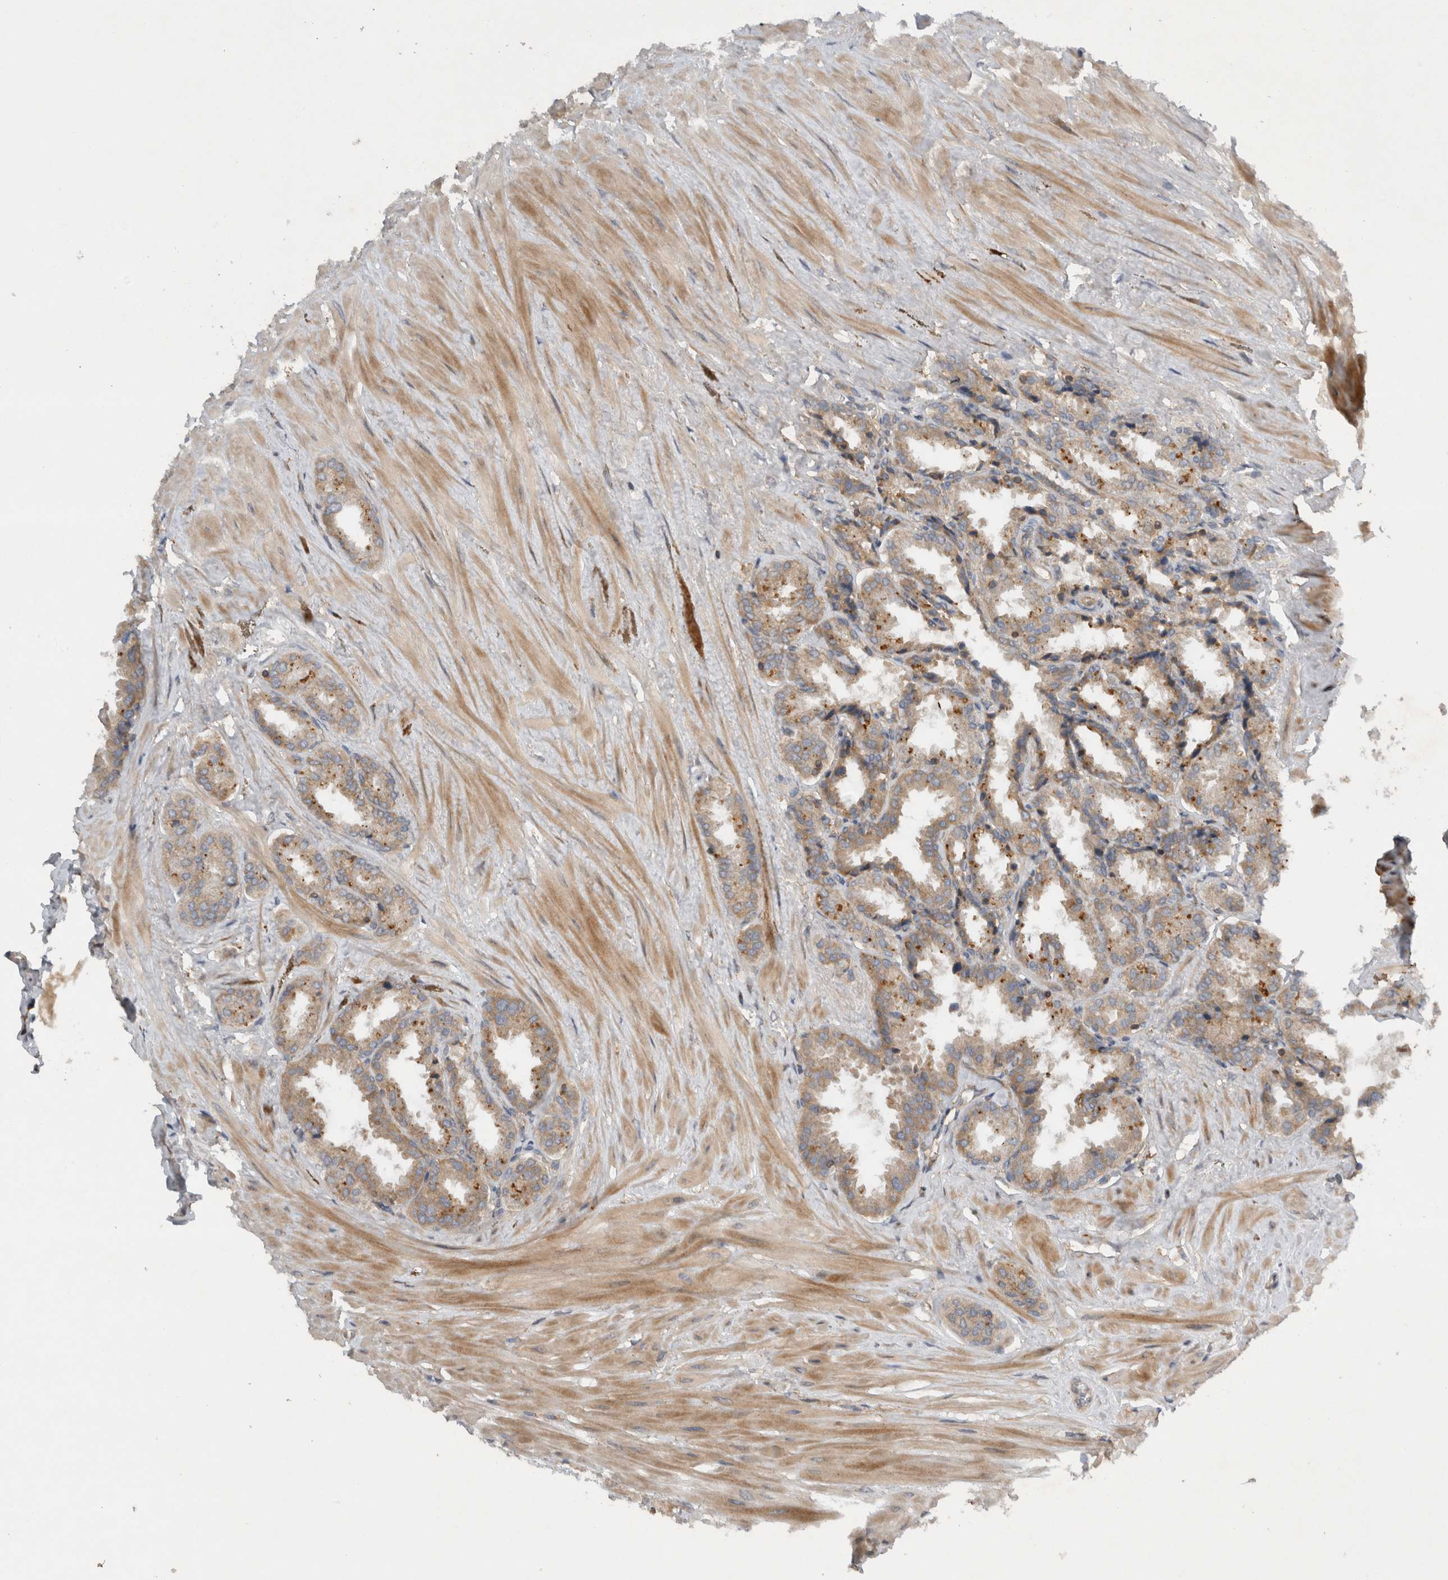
{"staining": {"intensity": "moderate", "quantity": ">75%", "location": "cytoplasmic/membranous"}, "tissue": "seminal vesicle", "cell_type": "Glandular cells", "image_type": "normal", "snomed": [{"axis": "morphology", "description": "Normal tissue, NOS"}, {"axis": "topography", "description": "Seminal veicle"}], "caption": "IHC of benign seminal vesicle exhibits medium levels of moderate cytoplasmic/membranous expression in about >75% of glandular cells. Nuclei are stained in blue.", "gene": "SCARA5", "patient": {"sex": "male", "age": 46}}